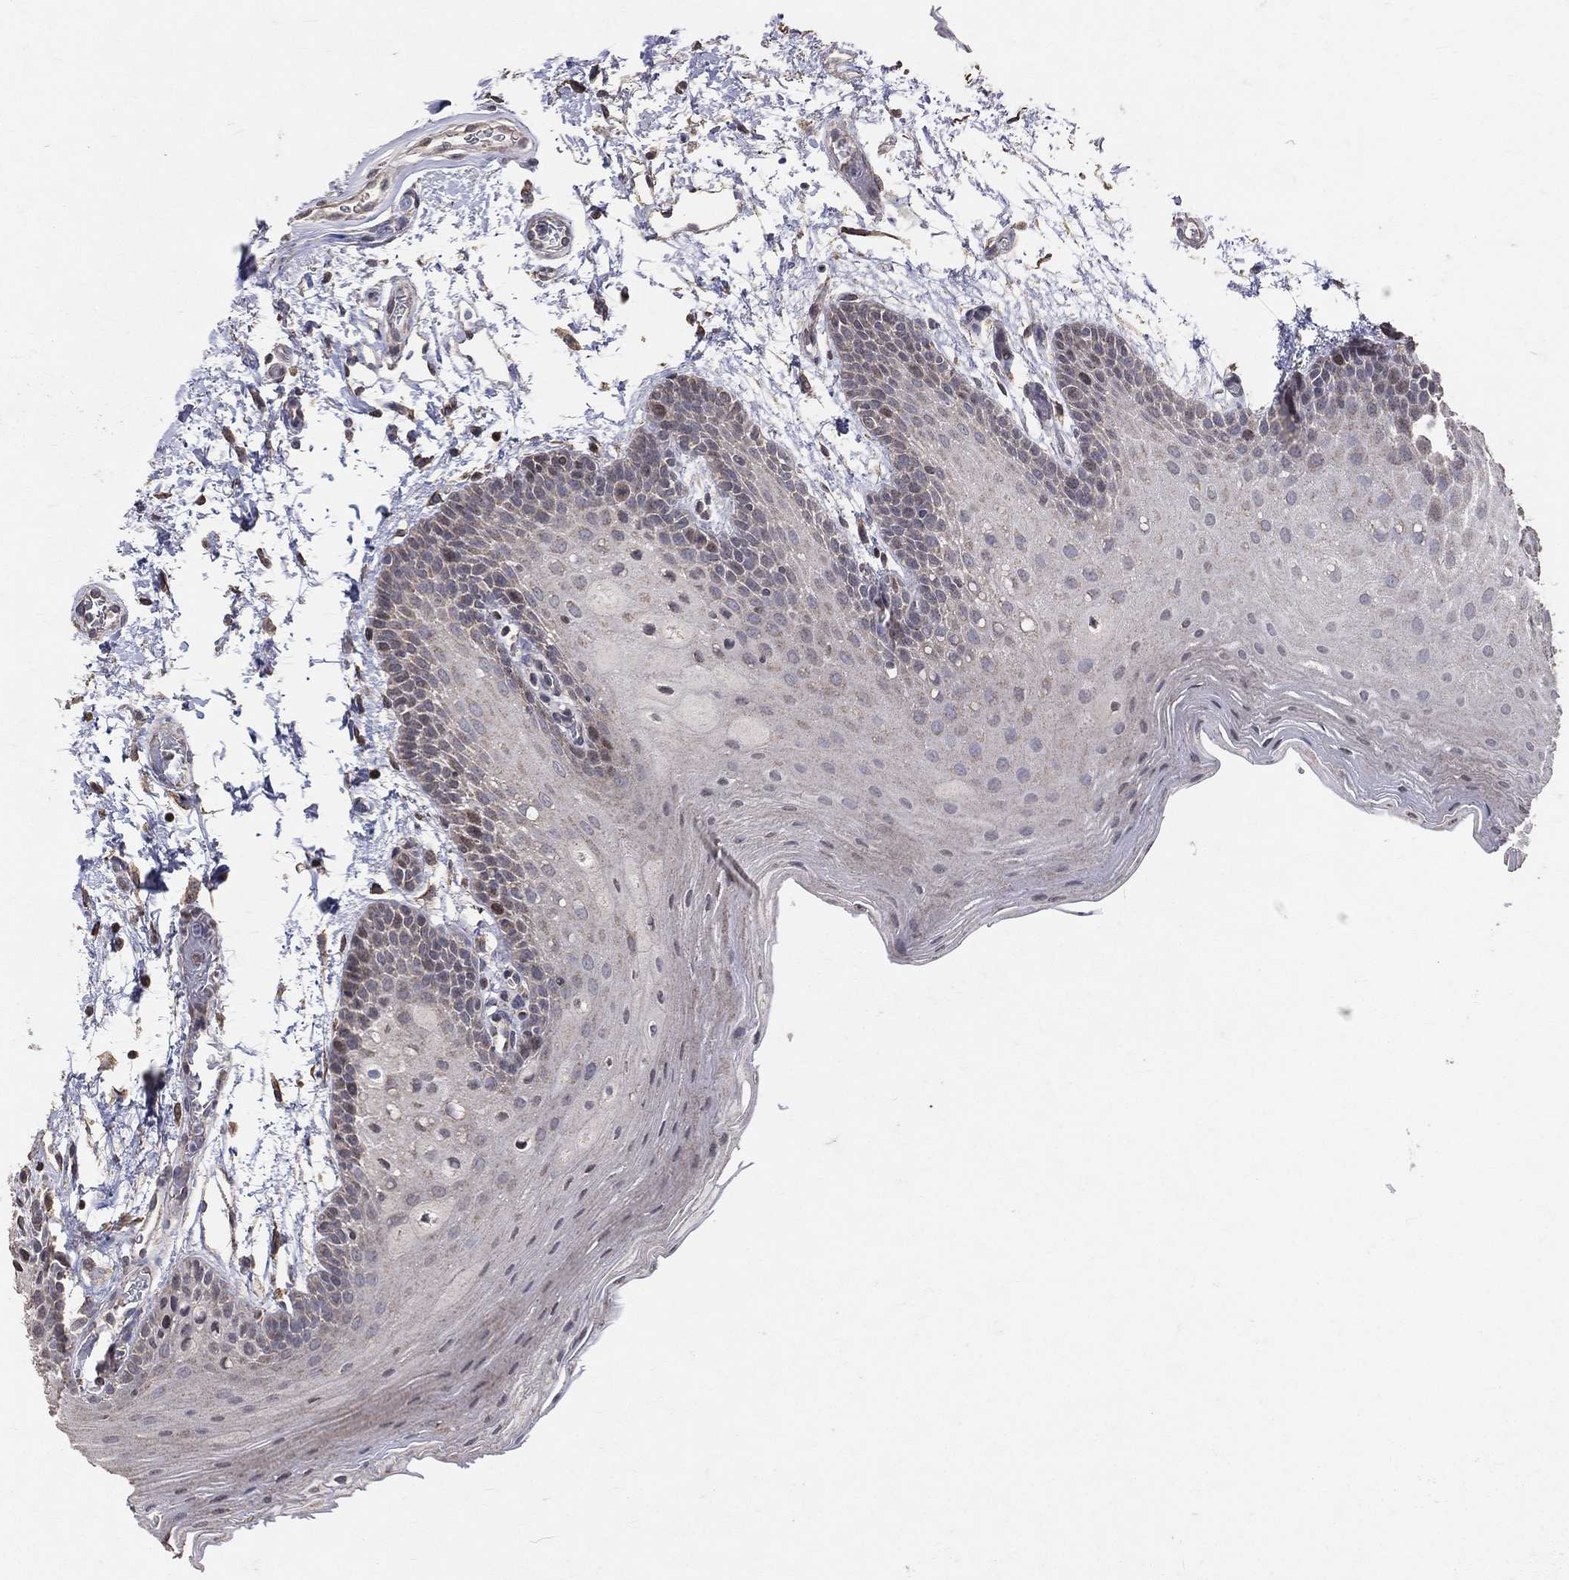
{"staining": {"intensity": "negative", "quantity": "none", "location": "none"}, "tissue": "oral mucosa", "cell_type": "Squamous epithelial cells", "image_type": "normal", "snomed": [{"axis": "morphology", "description": "Normal tissue, NOS"}, {"axis": "topography", "description": "Oral tissue"}], "caption": "There is no significant expression in squamous epithelial cells of oral mucosa. Nuclei are stained in blue.", "gene": "LY6K", "patient": {"sex": "male", "age": 62}}